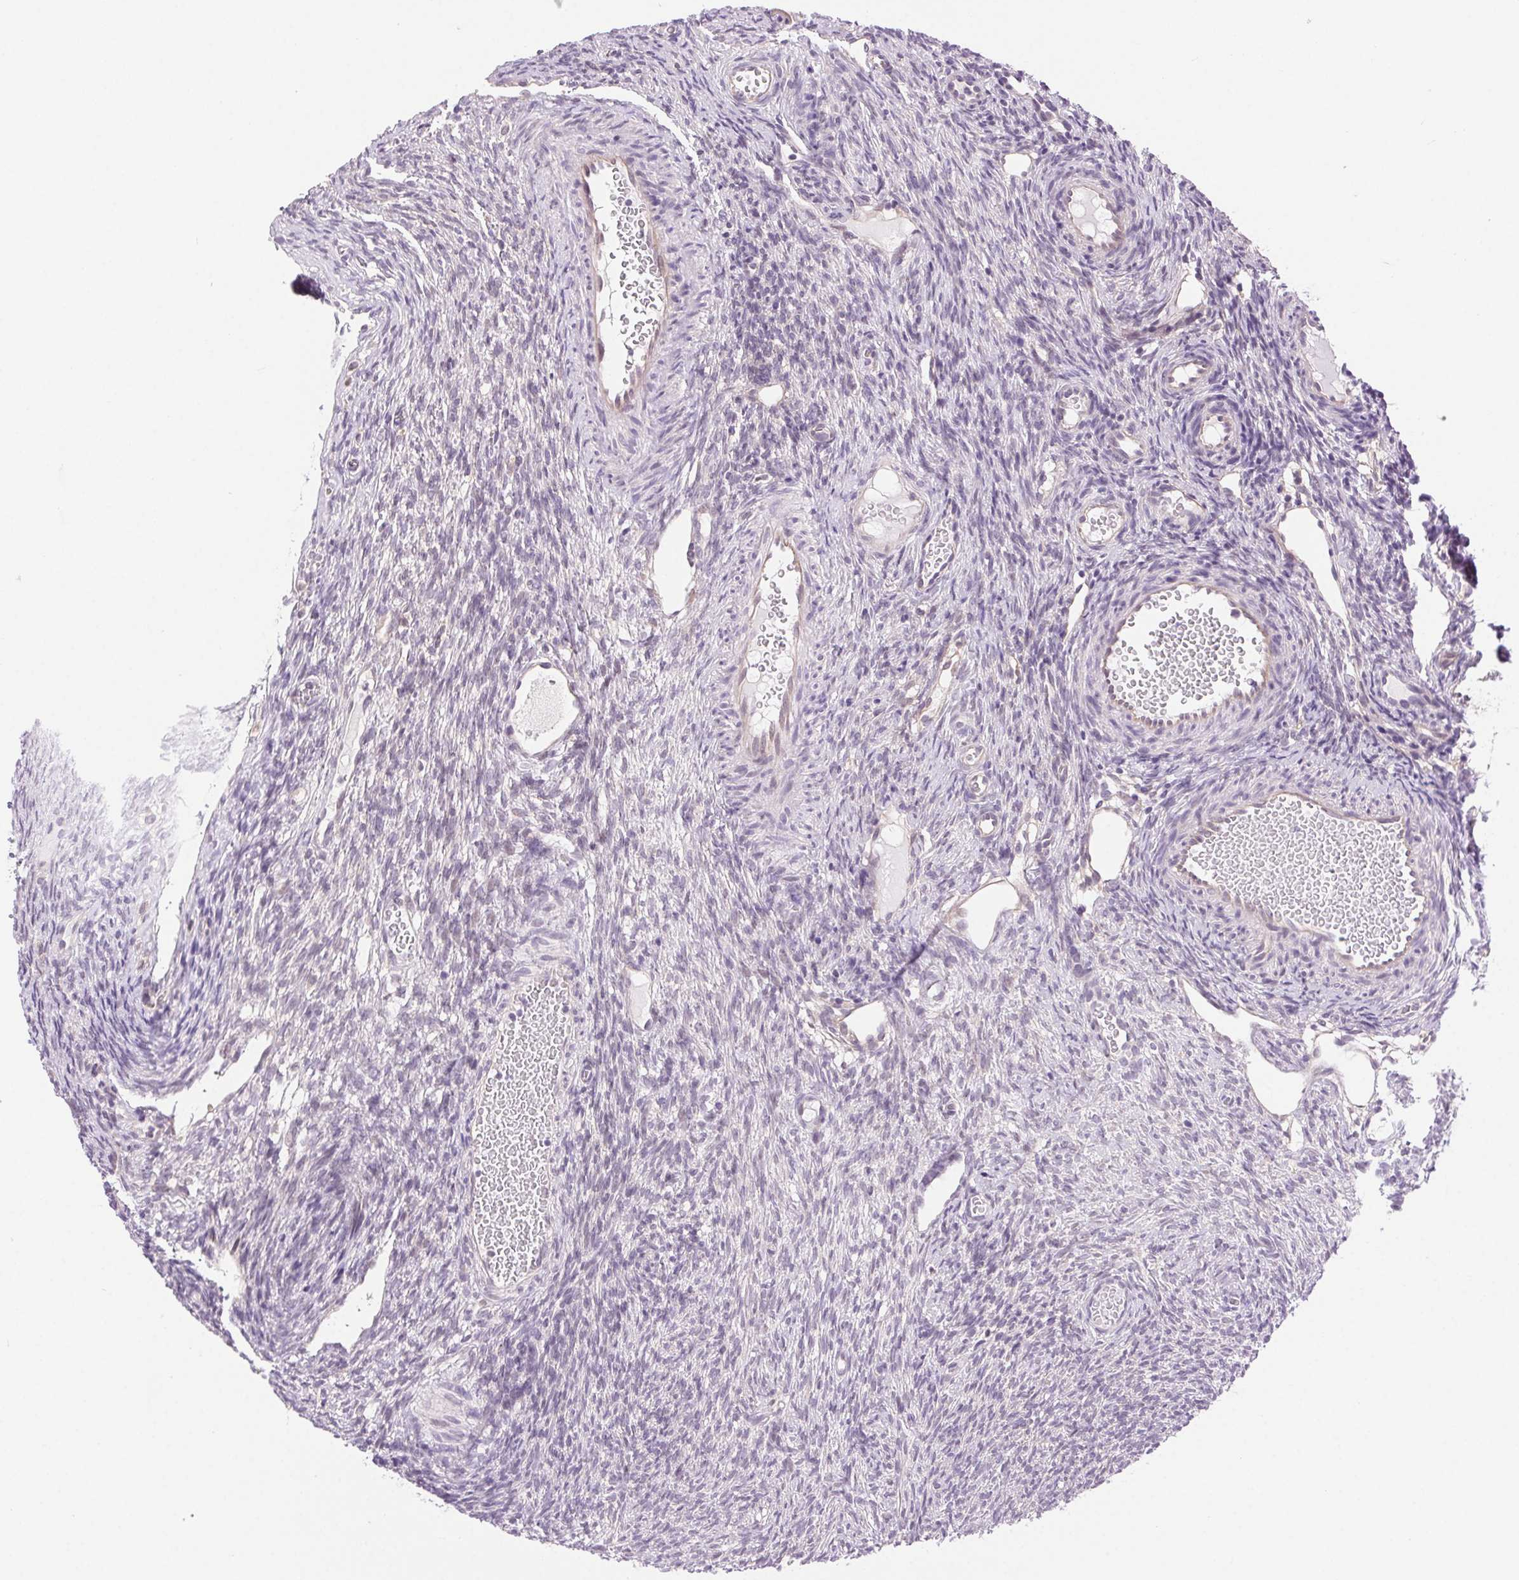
{"staining": {"intensity": "weak", "quantity": "<25%", "location": "cytoplasmic/membranous"}, "tissue": "ovary", "cell_type": "Follicle cells", "image_type": "normal", "snomed": [{"axis": "morphology", "description": "Normal tissue, NOS"}, {"axis": "topography", "description": "Ovary"}], "caption": "Immunohistochemistry (IHC) of benign human ovary exhibits no positivity in follicle cells. The staining is performed using DAB brown chromogen with nuclei counter-stained in using hematoxylin.", "gene": "SYT11", "patient": {"sex": "female", "age": 34}}